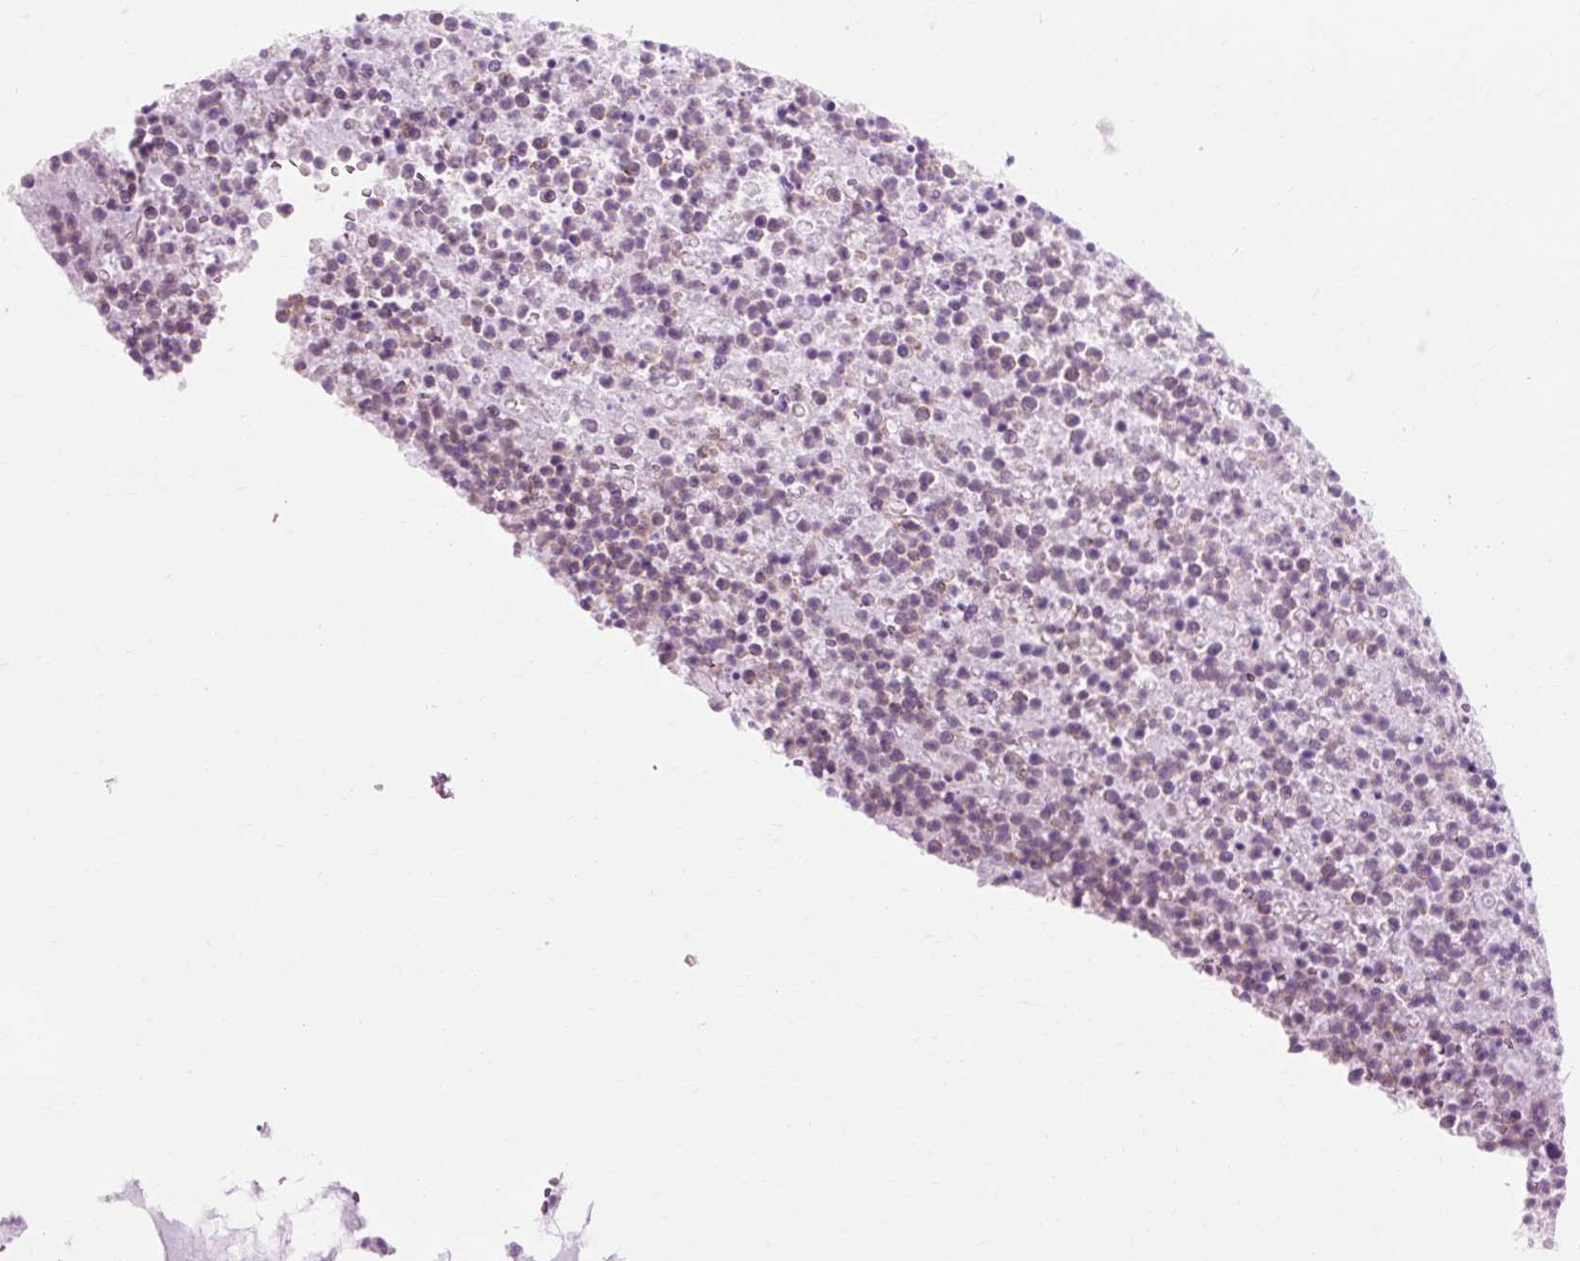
{"staining": {"intensity": "negative", "quantity": "none", "location": "none"}, "tissue": "bronchus", "cell_type": "Respiratory epithelial cells", "image_type": "normal", "snomed": [{"axis": "morphology", "description": "Normal tissue, NOS"}, {"axis": "topography", "description": "Cartilage tissue"}, {"axis": "topography", "description": "Bronchus"}], "caption": "This photomicrograph is of normal bronchus stained with immunohistochemistry (IHC) to label a protein in brown with the nuclei are counter-stained blue. There is no positivity in respiratory epithelial cells. (DAB immunohistochemistry (IHC) with hematoxylin counter stain).", "gene": "OOEP", "patient": {"sex": "male", "age": 56}}